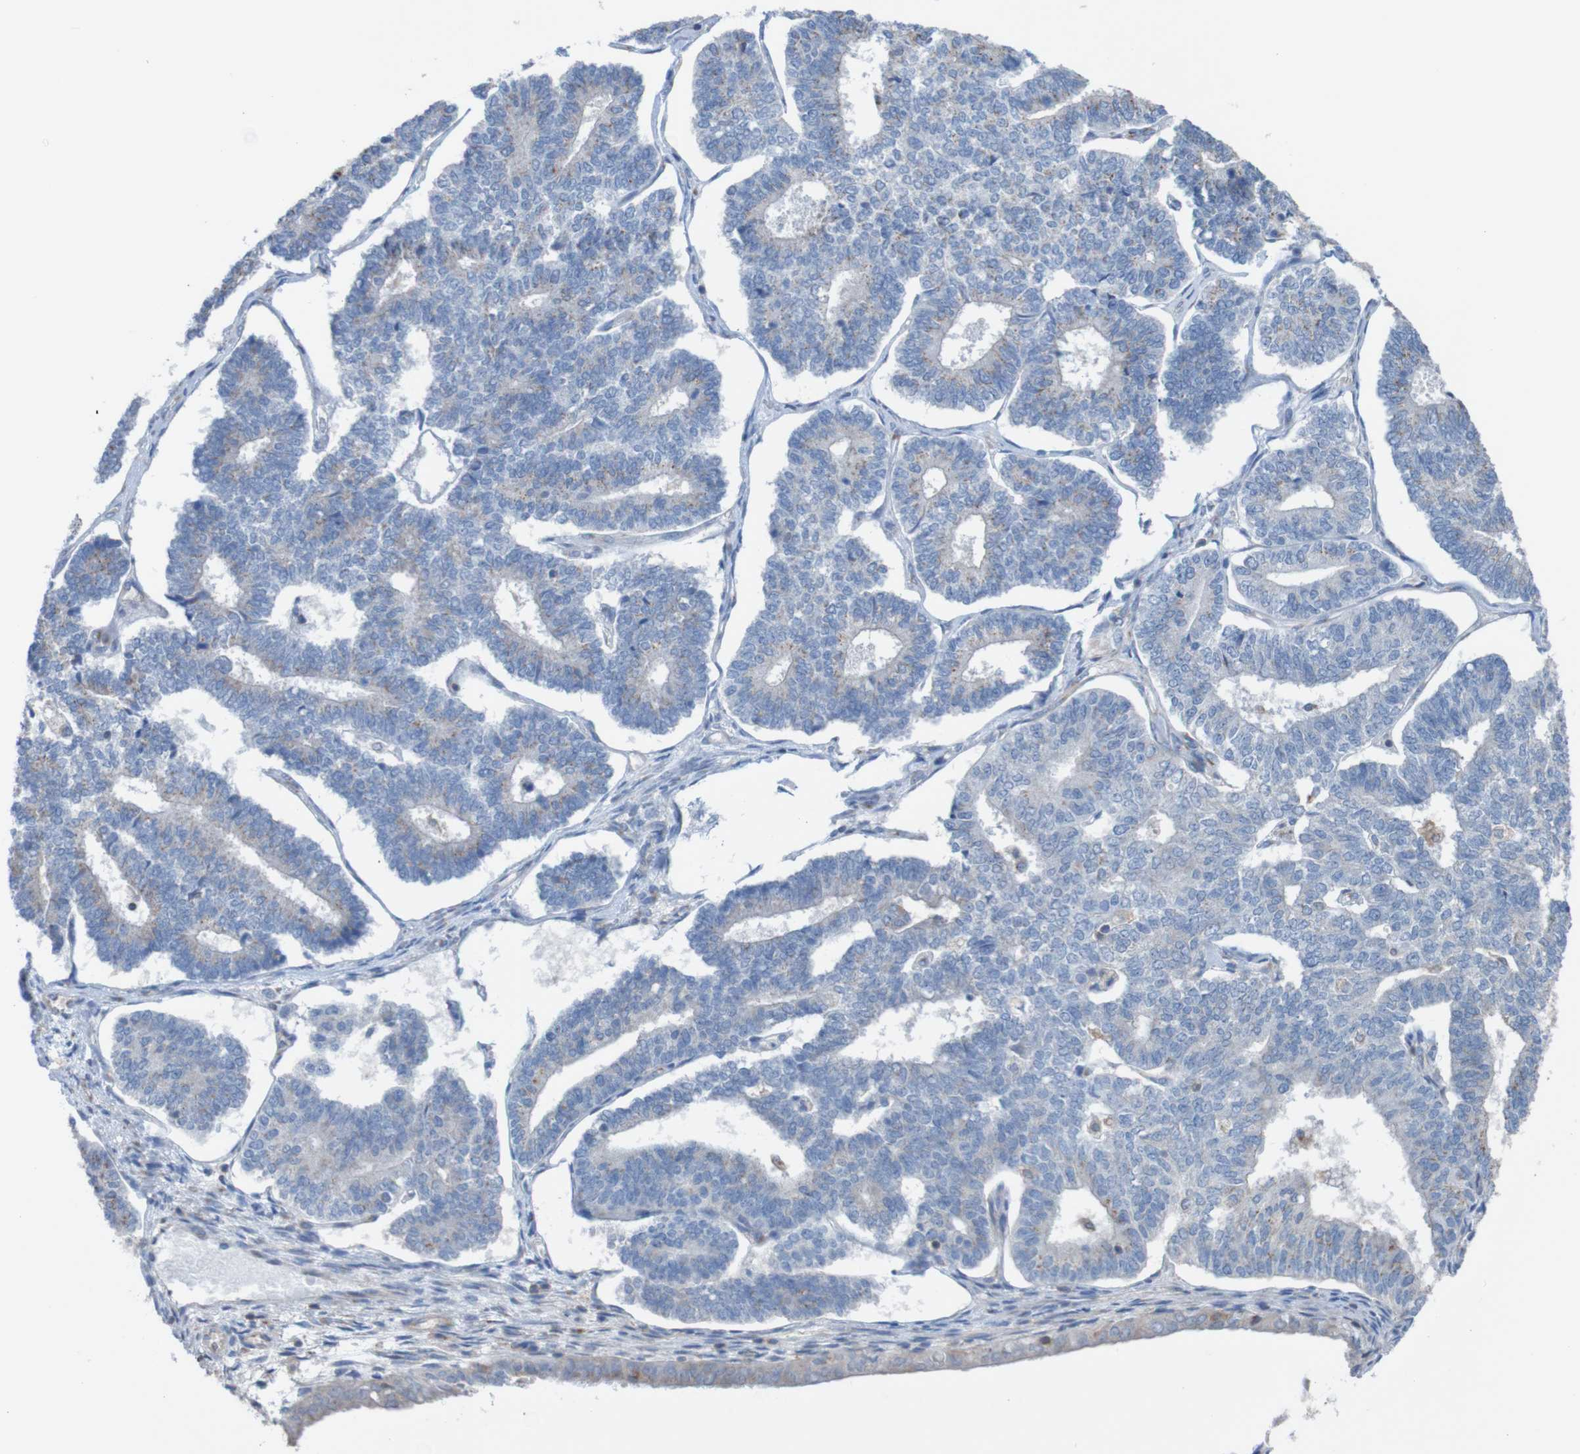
{"staining": {"intensity": "weak", "quantity": "<25%", "location": "cytoplasmic/membranous"}, "tissue": "endometrial cancer", "cell_type": "Tumor cells", "image_type": "cancer", "snomed": [{"axis": "morphology", "description": "Adenocarcinoma, NOS"}, {"axis": "topography", "description": "Endometrium"}], "caption": "DAB (3,3'-diaminobenzidine) immunohistochemical staining of human endometrial adenocarcinoma demonstrates no significant positivity in tumor cells. (DAB immunohistochemistry visualized using brightfield microscopy, high magnification).", "gene": "MINAR1", "patient": {"sex": "female", "age": 70}}